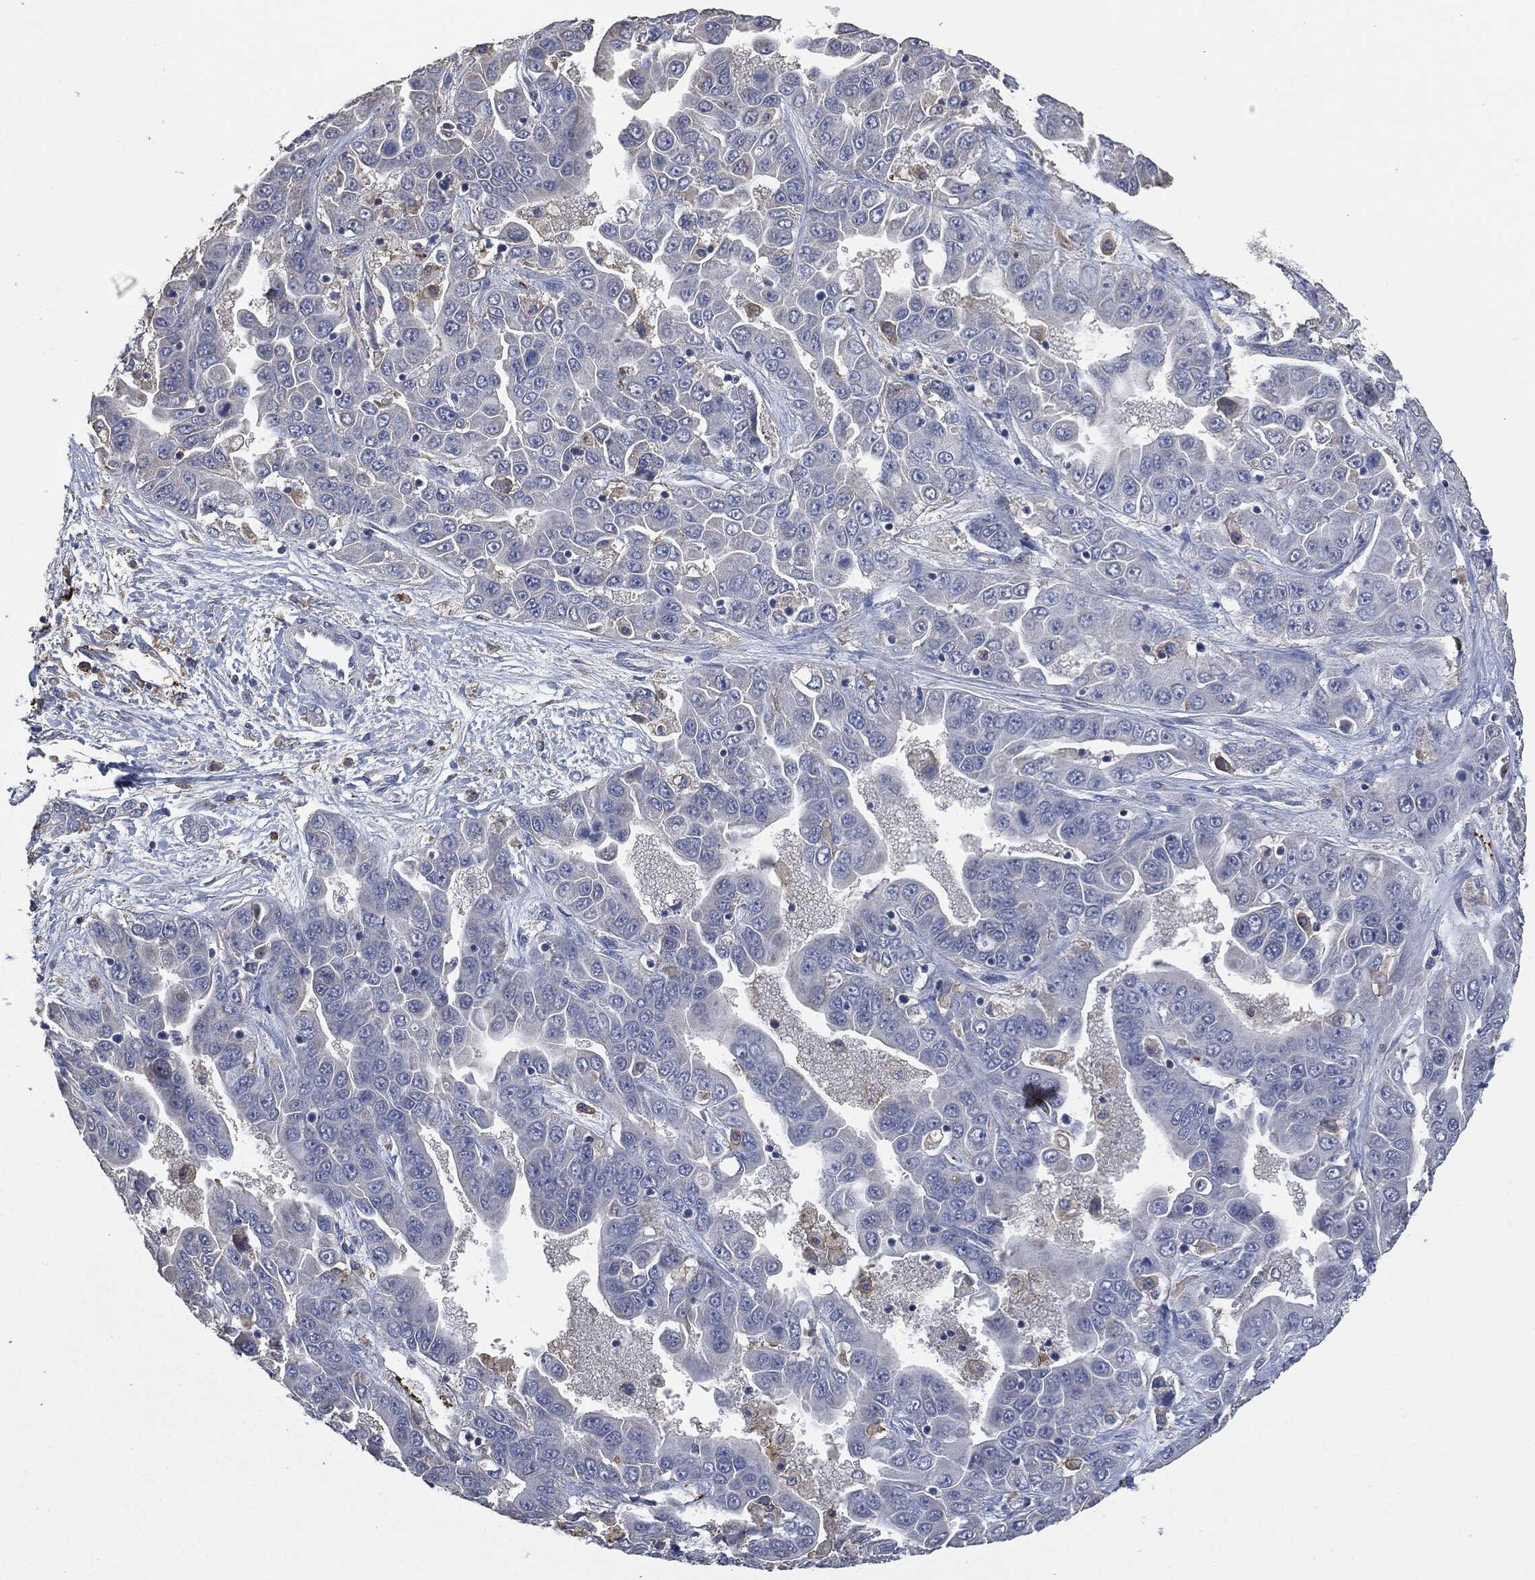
{"staining": {"intensity": "negative", "quantity": "none", "location": "none"}, "tissue": "liver cancer", "cell_type": "Tumor cells", "image_type": "cancer", "snomed": [{"axis": "morphology", "description": "Cholangiocarcinoma"}, {"axis": "topography", "description": "Liver"}], "caption": "Tumor cells are negative for protein expression in human cholangiocarcinoma (liver). (Stains: DAB (3,3'-diaminobenzidine) immunohistochemistry (IHC) with hematoxylin counter stain, Microscopy: brightfield microscopy at high magnification).", "gene": "CD33", "patient": {"sex": "female", "age": 52}}